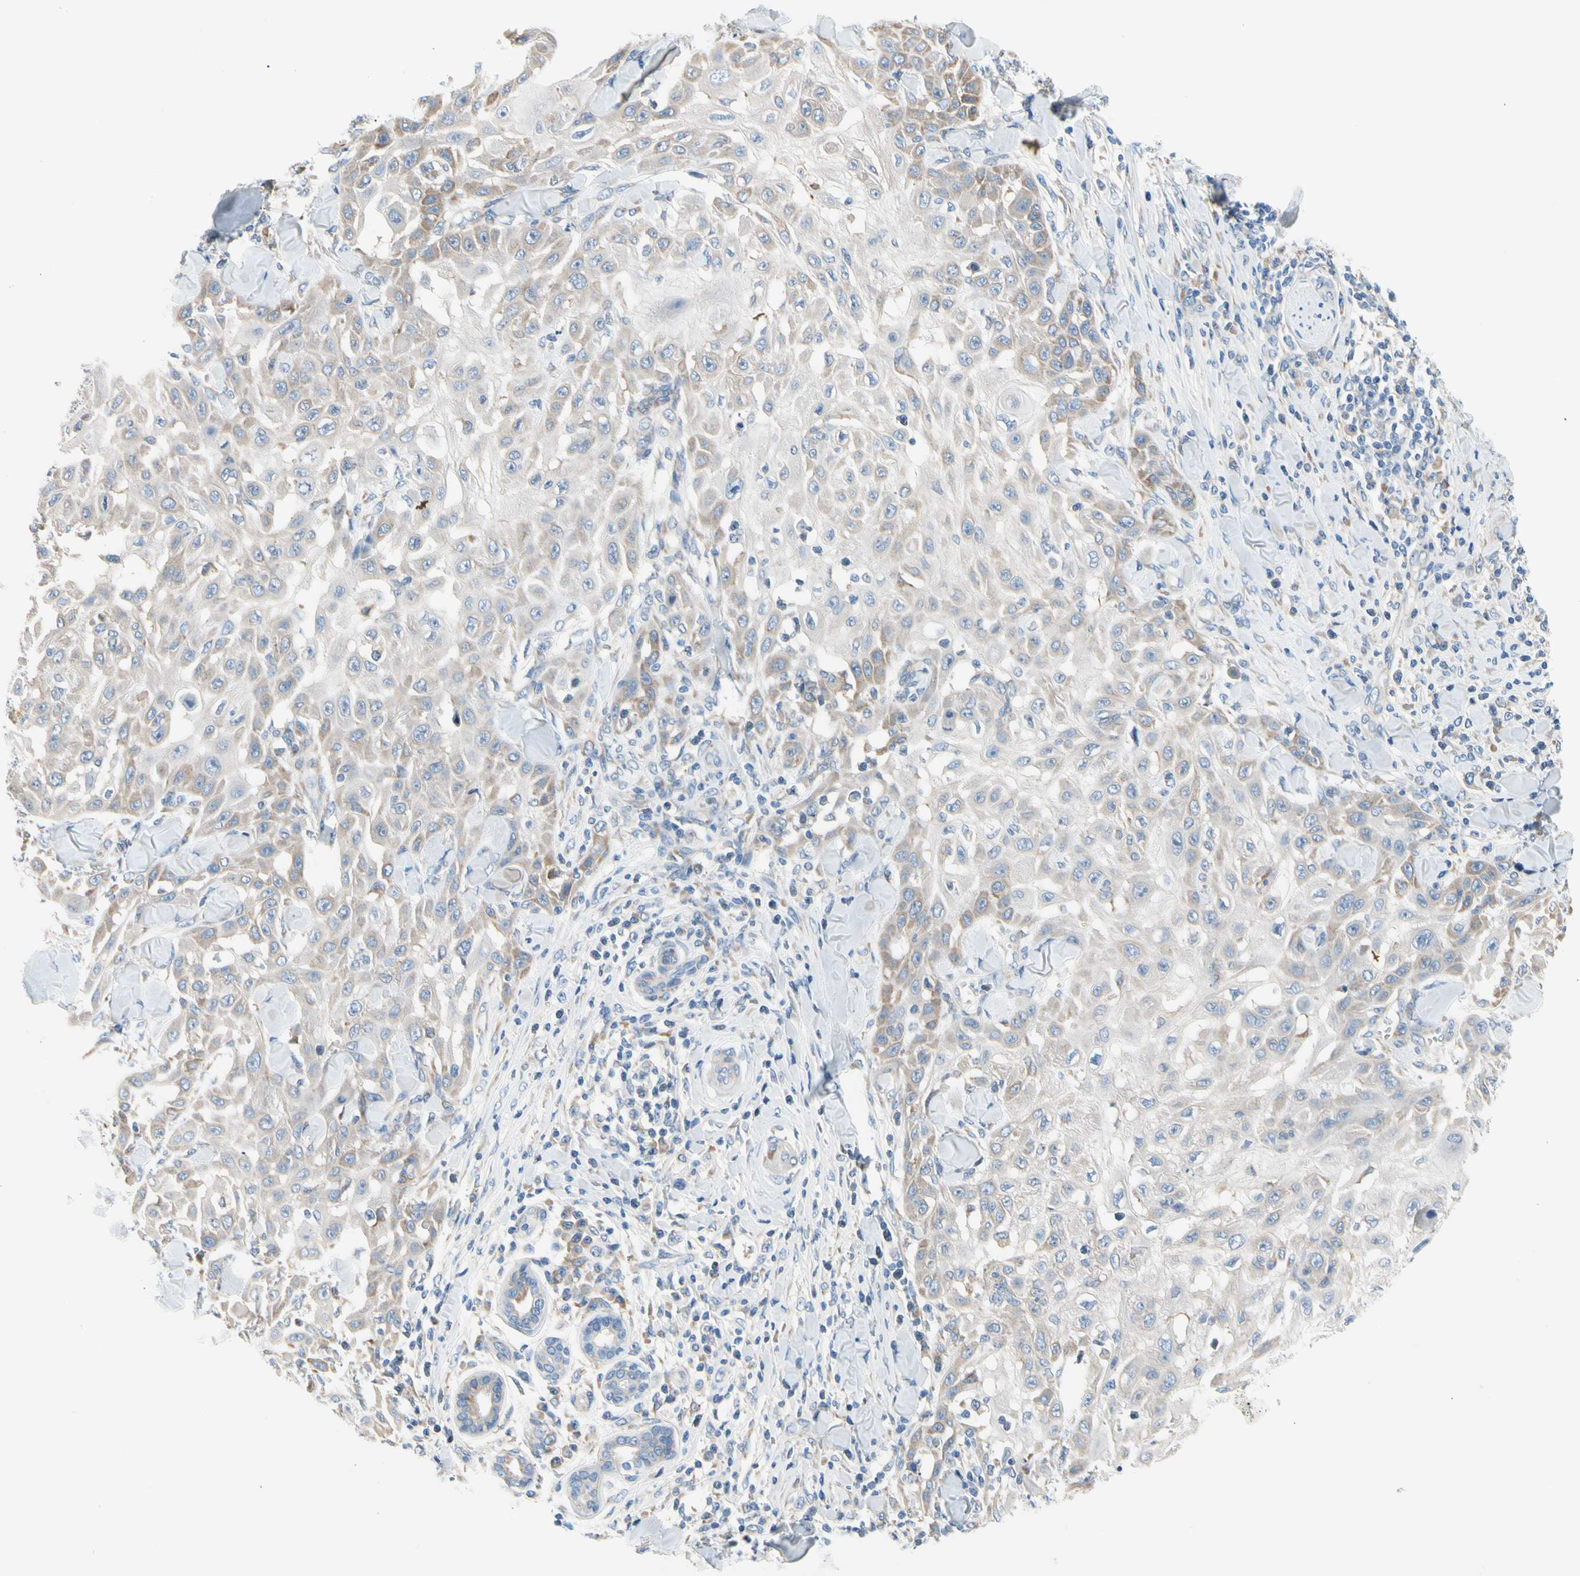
{"staining": {"intensity": "weak", "quantity": "<25%", "location": "cytoplasmic/membranous"}, "tissue": "skin cancer", "cell_type": "Tumor cells", "image_type": "cancer", "snomed": [{"axis": "morphology", "description": "Squamous cell carcinoma, NOS"}, {"axis": "topography", "description": "Skin"}], "caption": "Immunohistochemistry (IHC) of skin cancer (squamous cell carcinoma) reveals no positivity in tumor cells. Nuclei are stained in blue.", "gene": "STXBP1", "patient": {"sex": "male", "age": 24}}